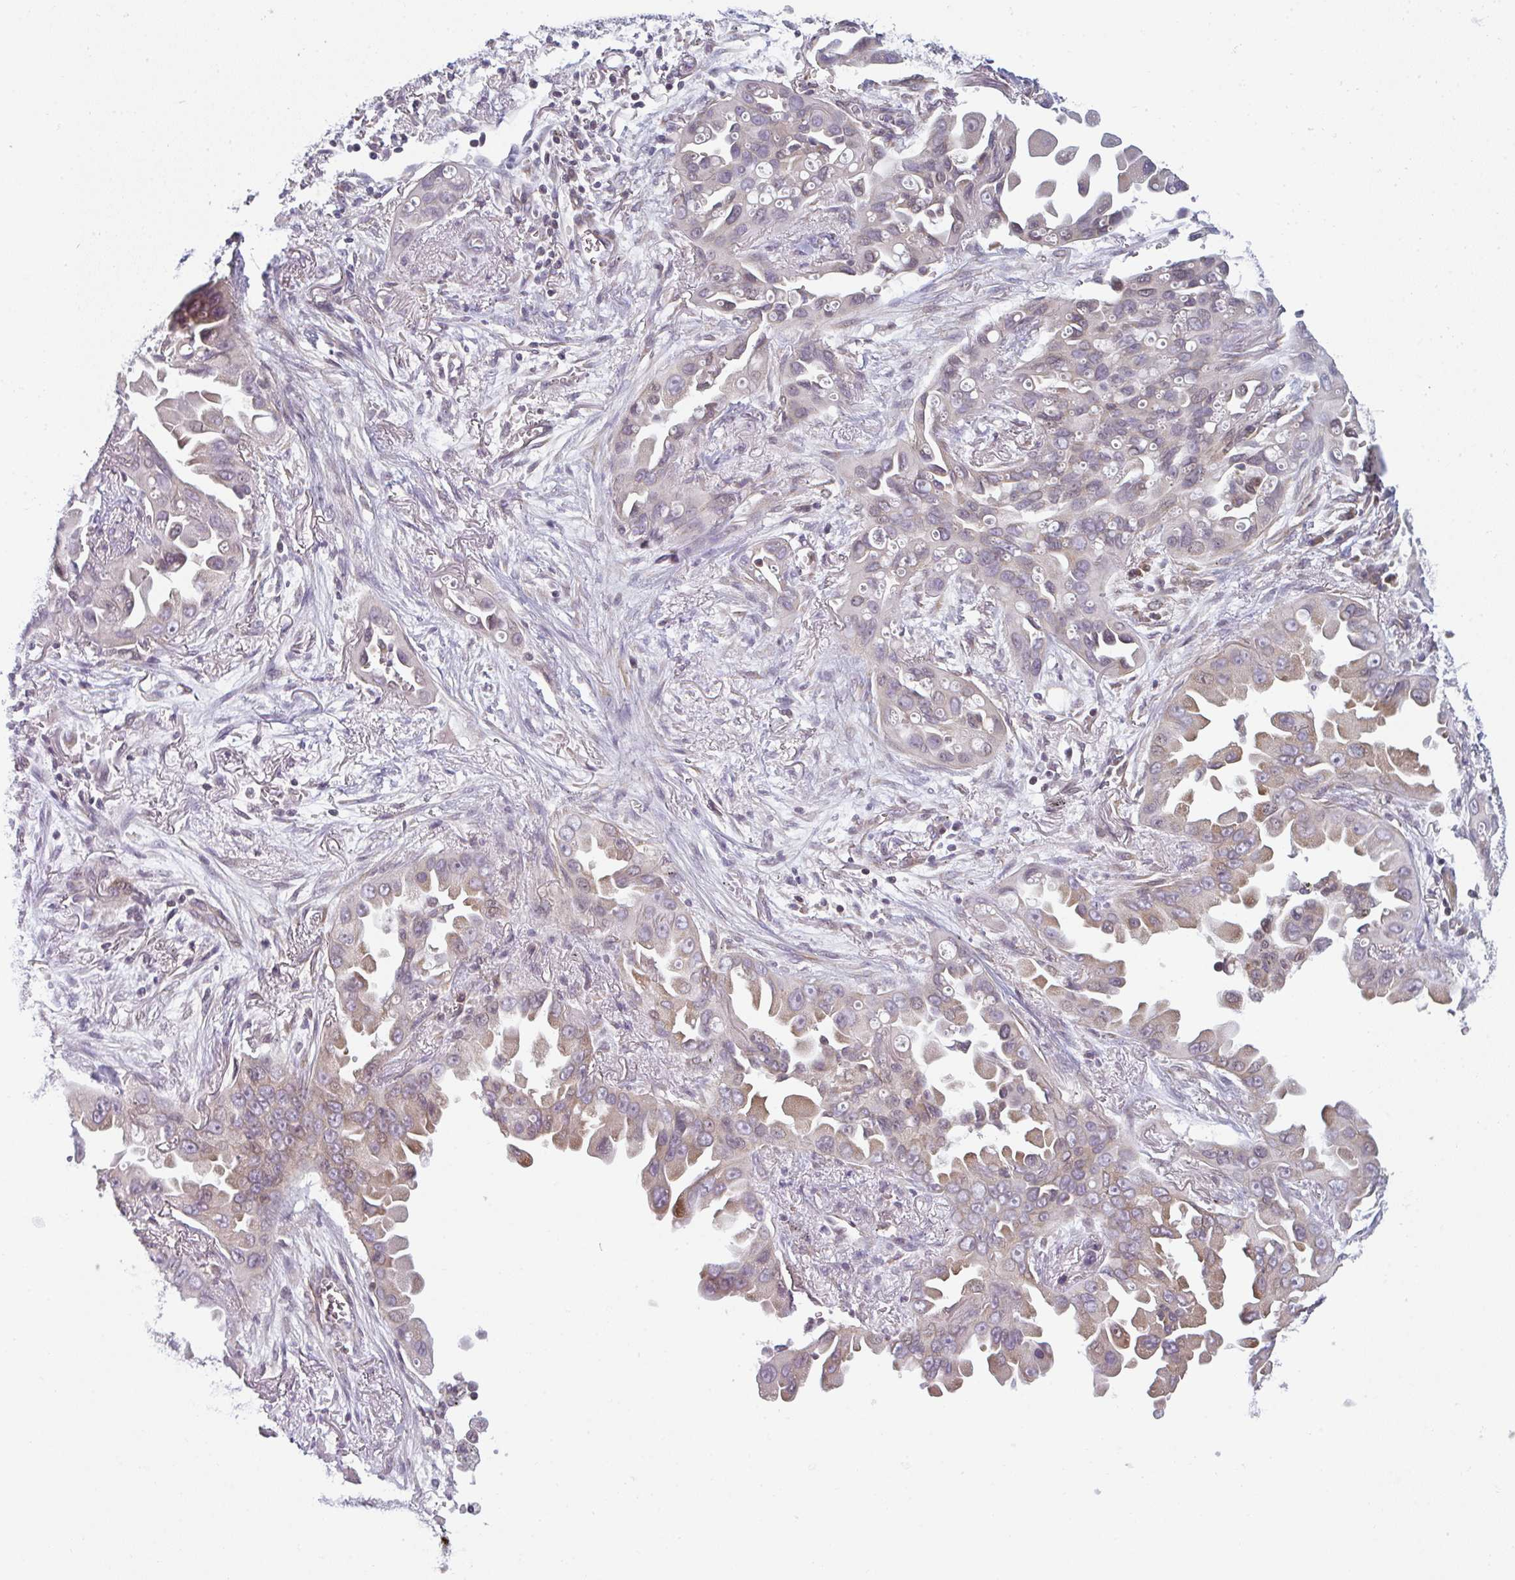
{"staining": {"intensity": "weak", "quantity": "25%-75%", "location": "cytoplasmic/membranous"}, "tissue": "lung cancer", "cell_type": "Tumor cells", "image_type": "cancer", "snomed": [{"axis": "morphology", "description": "Adenocarcinoma, NOS"}, {"axis": "topography", "description": "Lung"}], "caption": "The histopathology image shows staining of lung cancer (adenocarcinoma), revealing weak cytoplasmic/membranous protein staining (brown color) within tumor cells.", "gene": "TMEM237", "patient": {"sex": "male", "age": 68}}